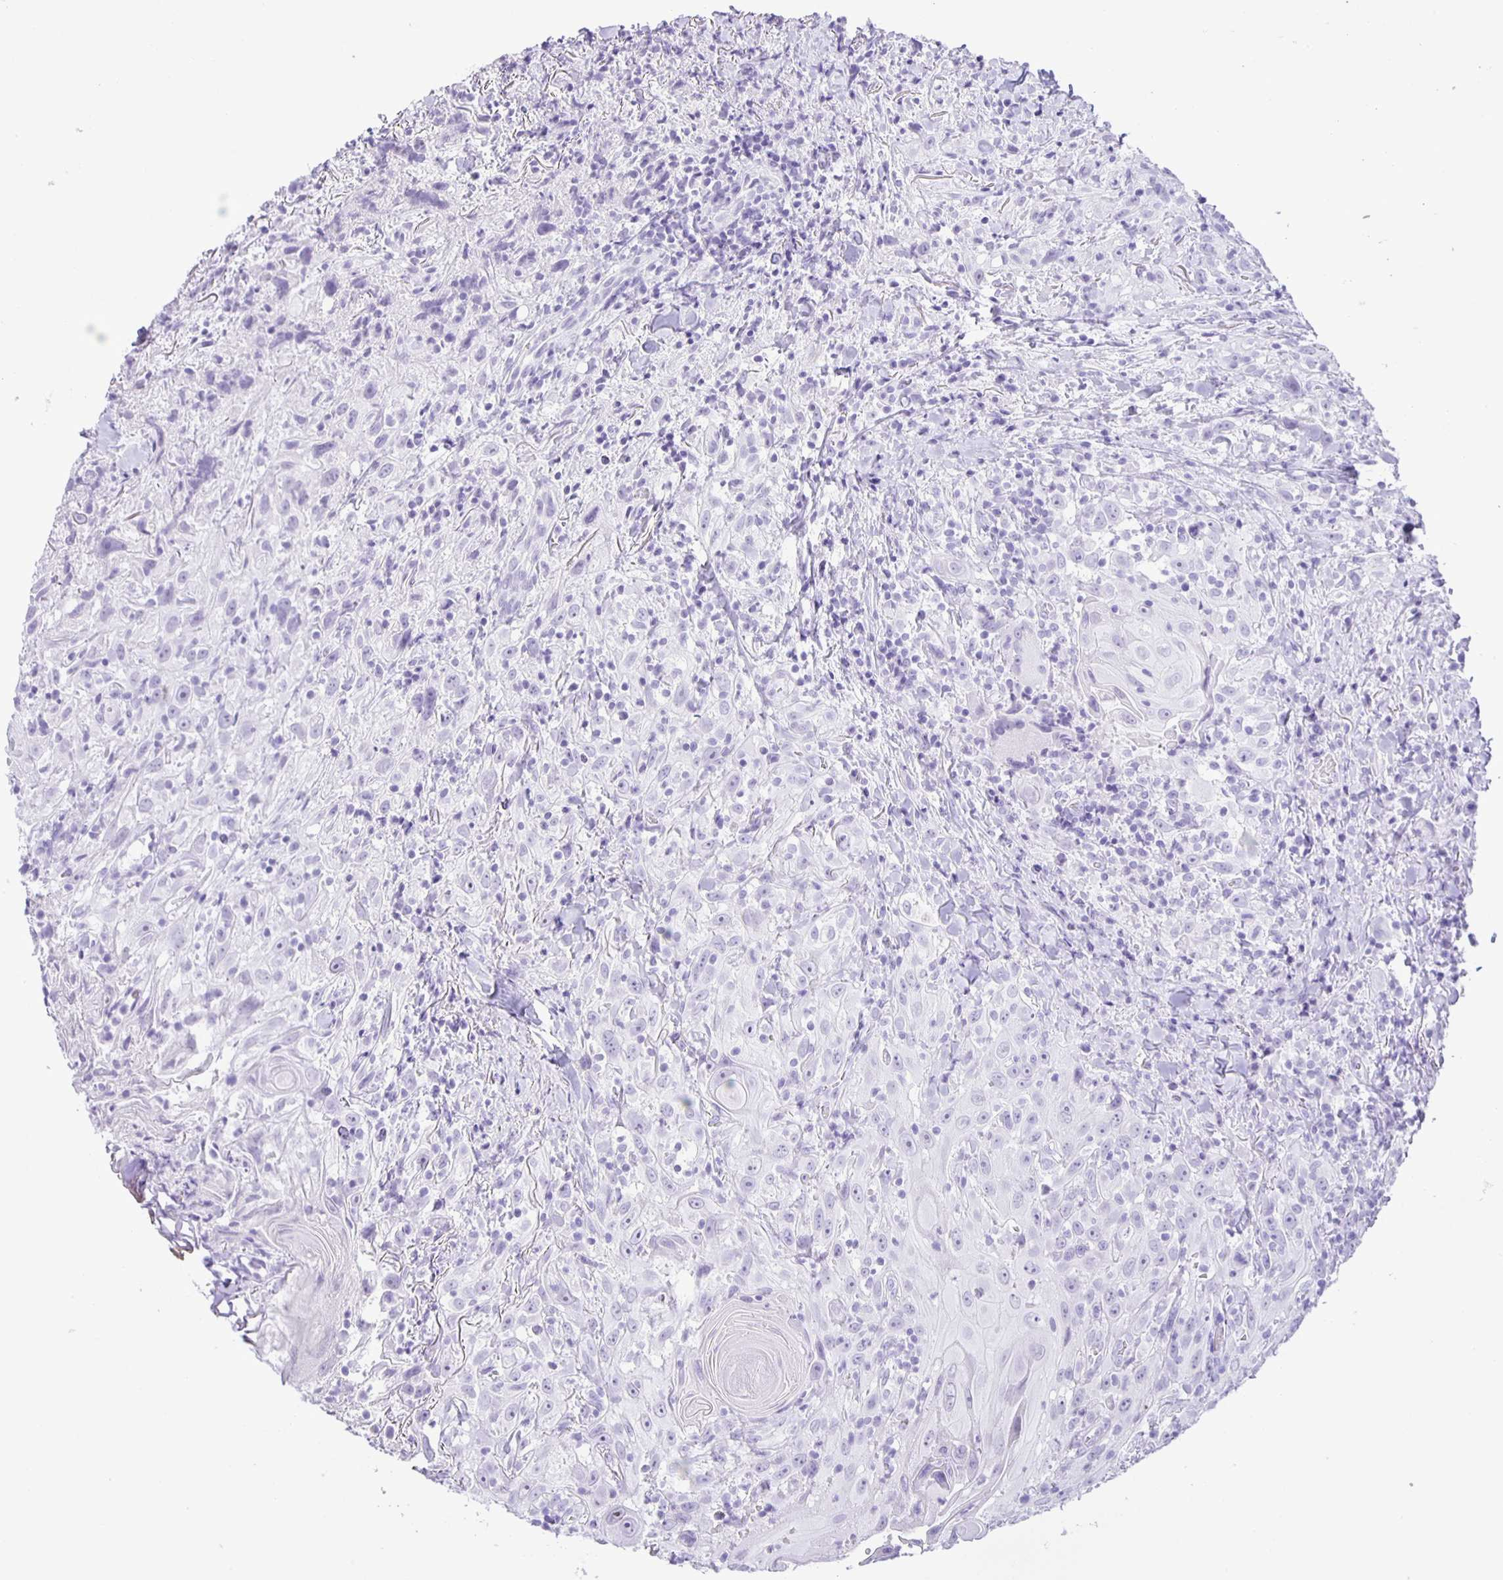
{"staining": {"intensity": "negative", "quantity": "none", "location": "none"}, "tissue": "head and neck cancer", "cell_type": "Tumor cells", "image_type": "cancer", "snomed": [{"axis": "morphology", "description": "Squamous cell carcinoma, NOS"}, {"axis": "topography", "description": "Head-Neck"}], "caption": "The immunohistochemistry (IHC) histopathology image has no significant staining in tumor cells of head and neck squamous cell carcinoma tissue. (DAB (3,3'-diaminobenzidine) IHC, high magnification).", "gene": "EZHIP", "patient": {"sex": "female", "age": 95}}